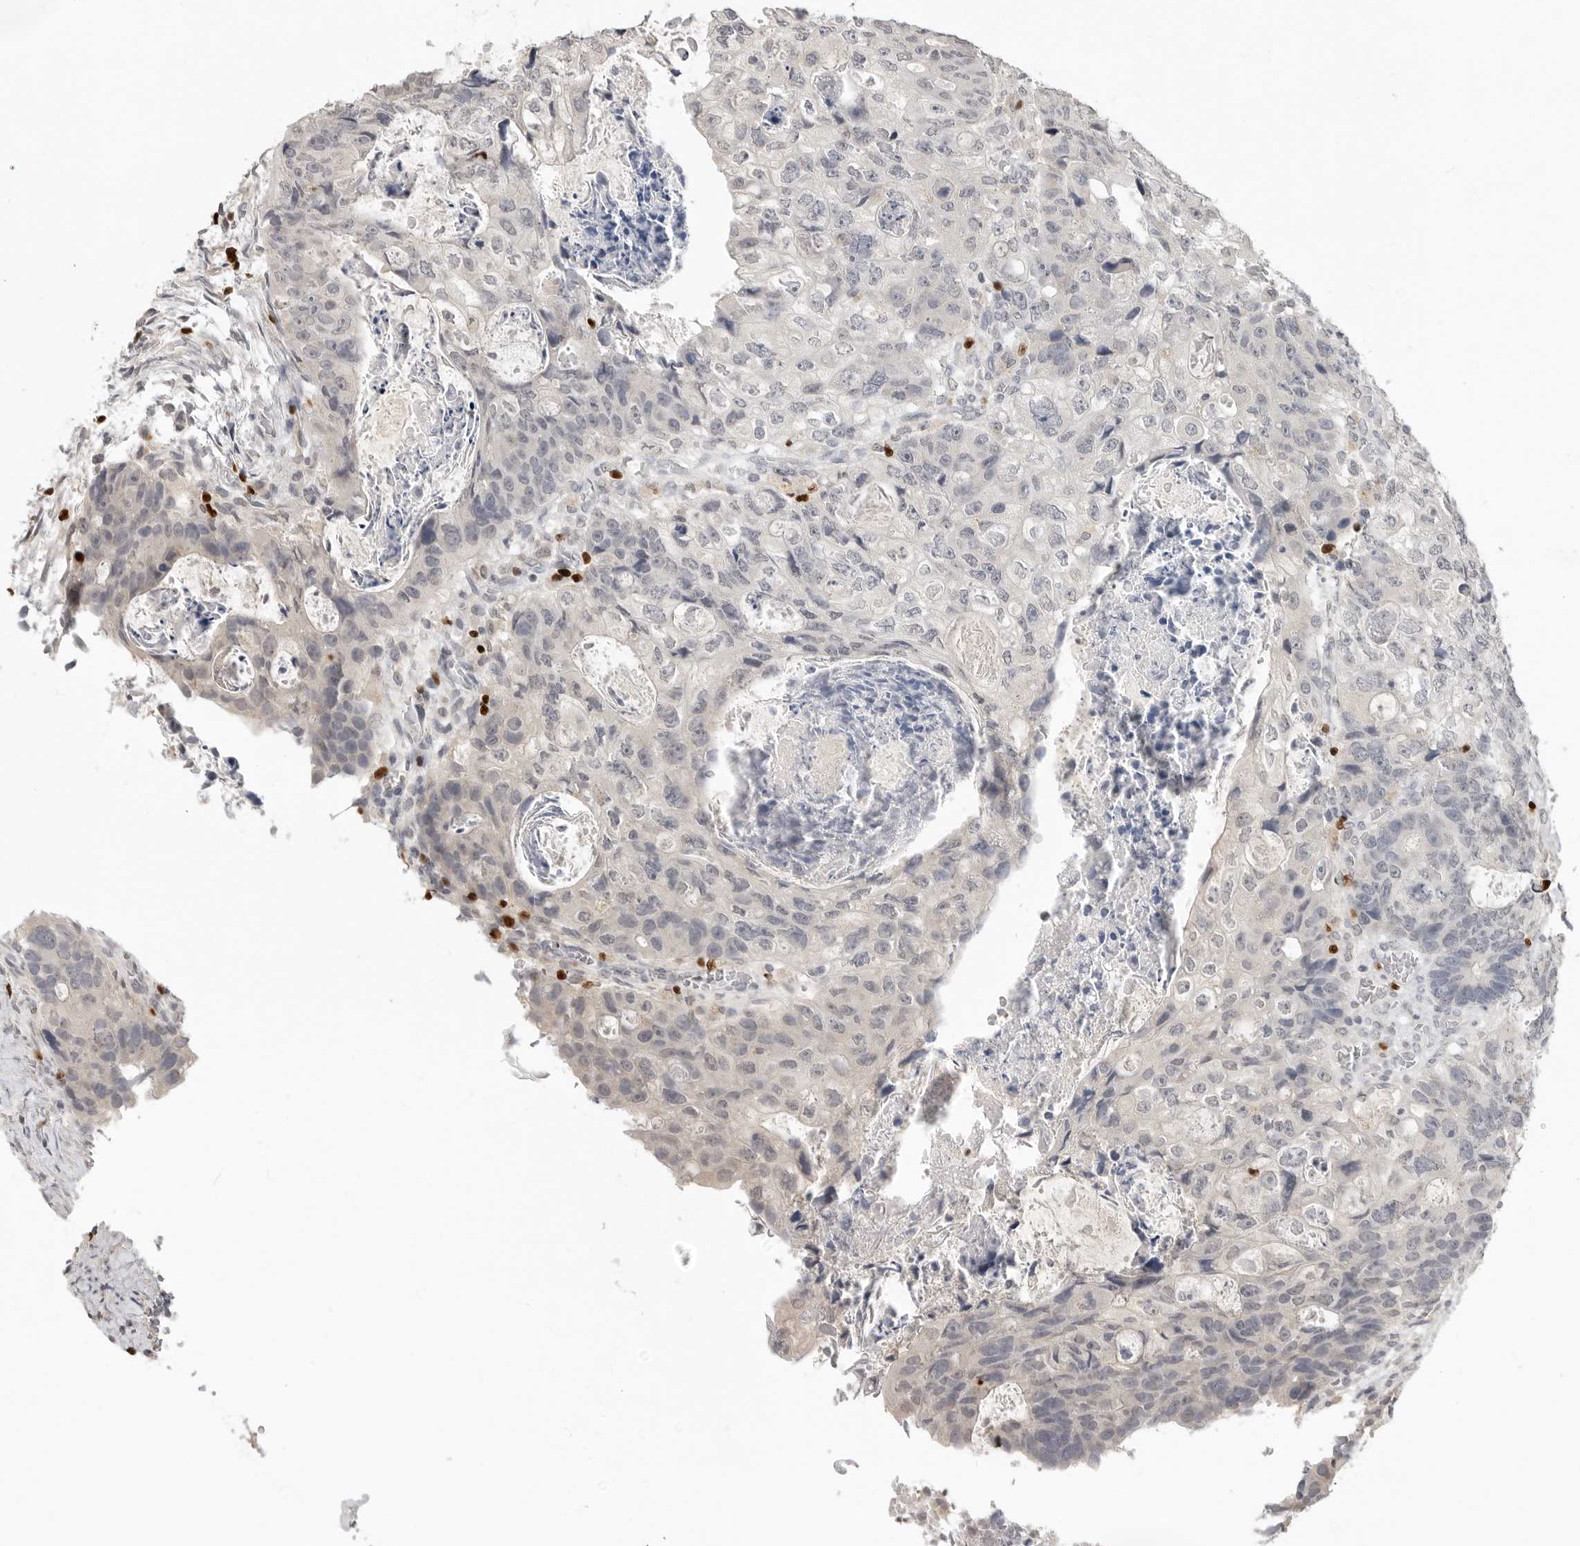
{"staining": {"intensity": "negative", "quantity": "none", "location": "none"}, "tissue": "colorectal cancer", "cell_type": "Tumor cells", "image_type": "cancer", "snomed": [{"axis": "morphology", "description": "Adenocarcinoma, NOS"}, {"axis": "topography", "description": "Rectum"}], "caption": "Tumor cells show no significant staining in colorectal cancer.", "gene": "FOXP3", "patient": {"sex": "male", "age": 59}}